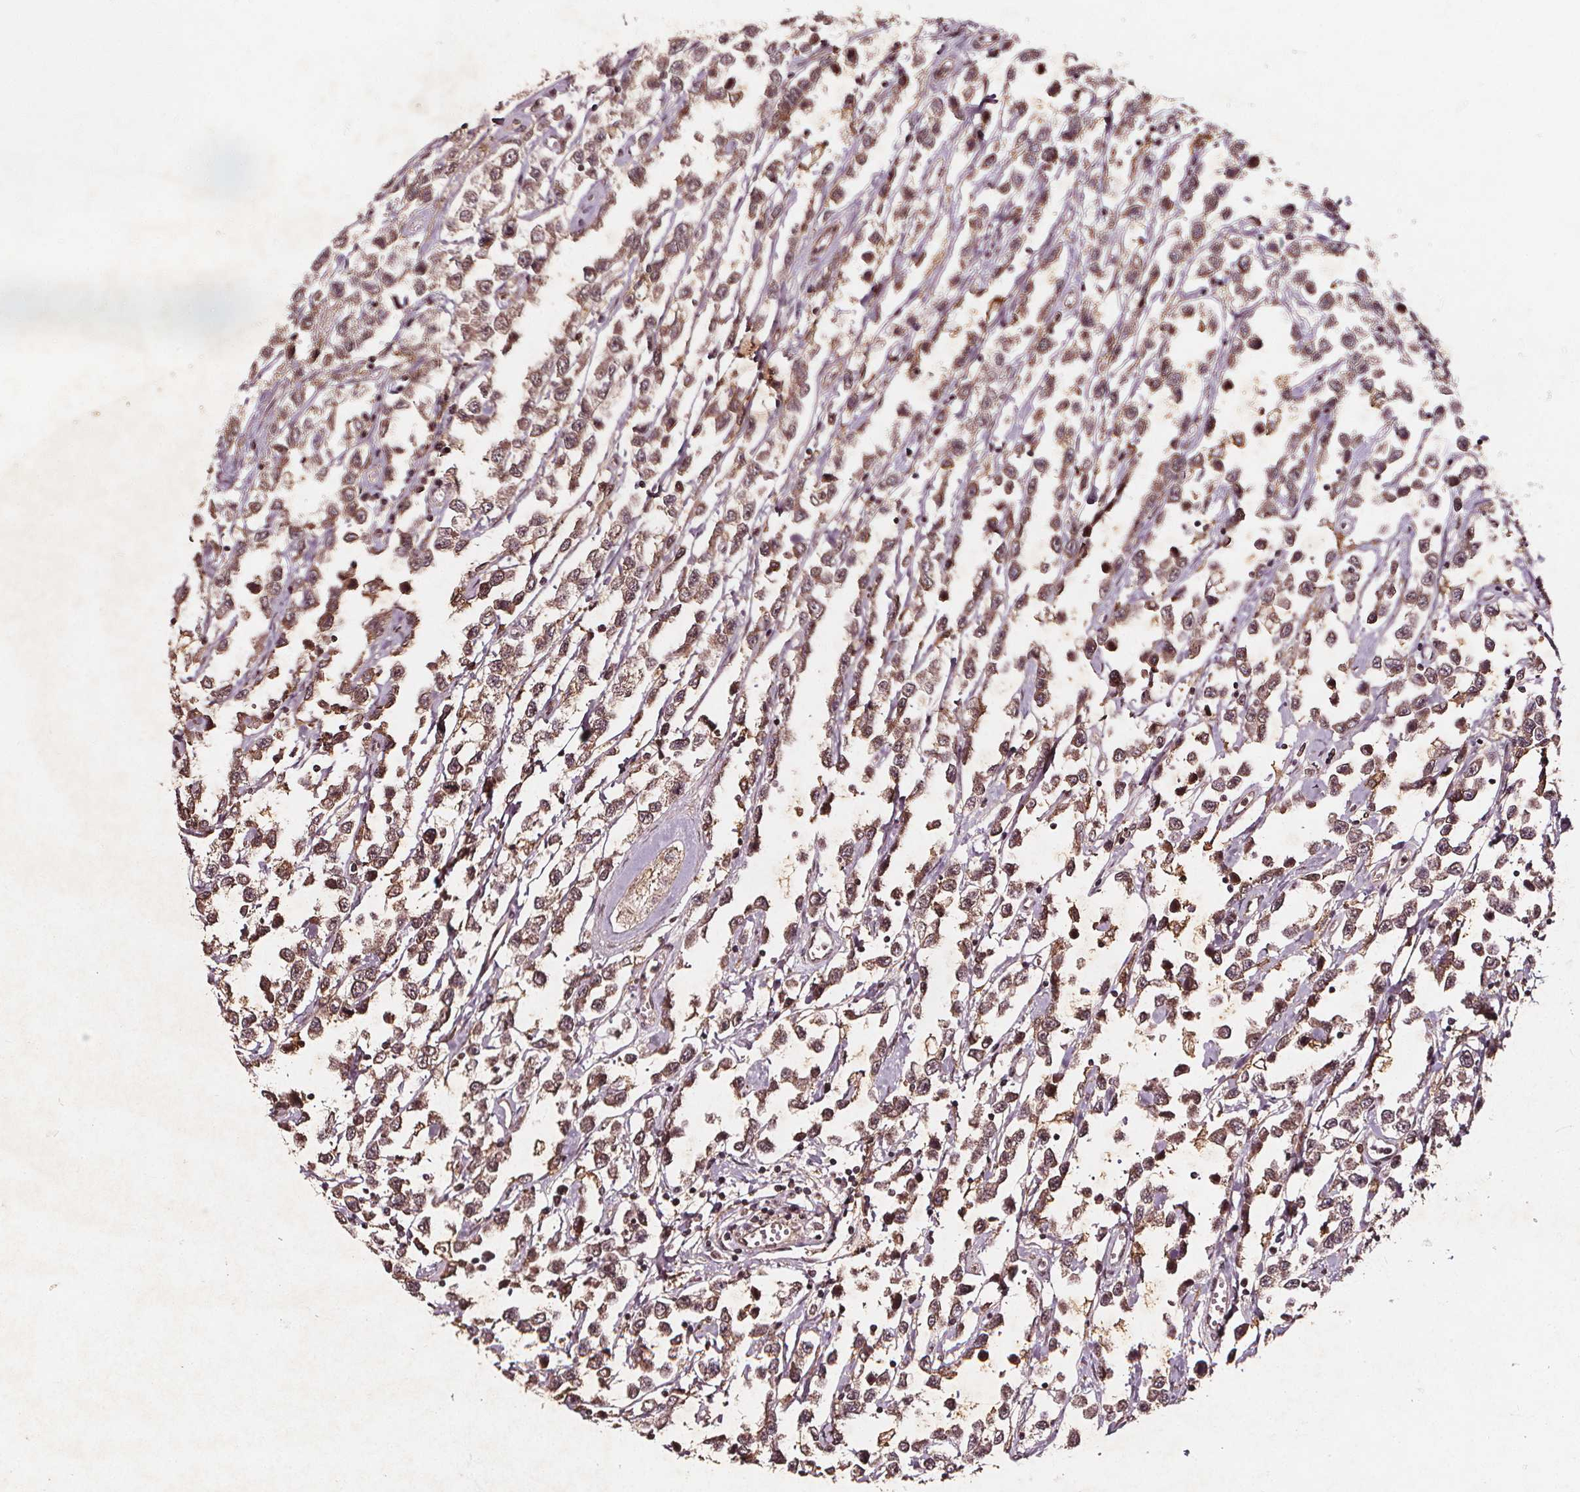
{"staining": {"intensity": "moderate", "quantity": ">75%", "location": "cytoplasmic/membranous"}, "tissue": "testis cancer", "cell_type": "Tumor cells", "image_type": "cancer", "snomed": [{"axis": "morphology", "description": "Seminoma, NOS"}, {"axis": "topography", "description": "Testis"}], "caption": "Immunohistochemical staining of seminoma (testis) reveals medium levels of moderate cytoplasmic/membranous staining in about >75% of tumor cells. Using DAB (brown) and hematoxylin (blue) stains, captured at high magnification using brightfield microscopy.", "gene": "ABCA1", "patient": {"sex": "male", "age": 34}}